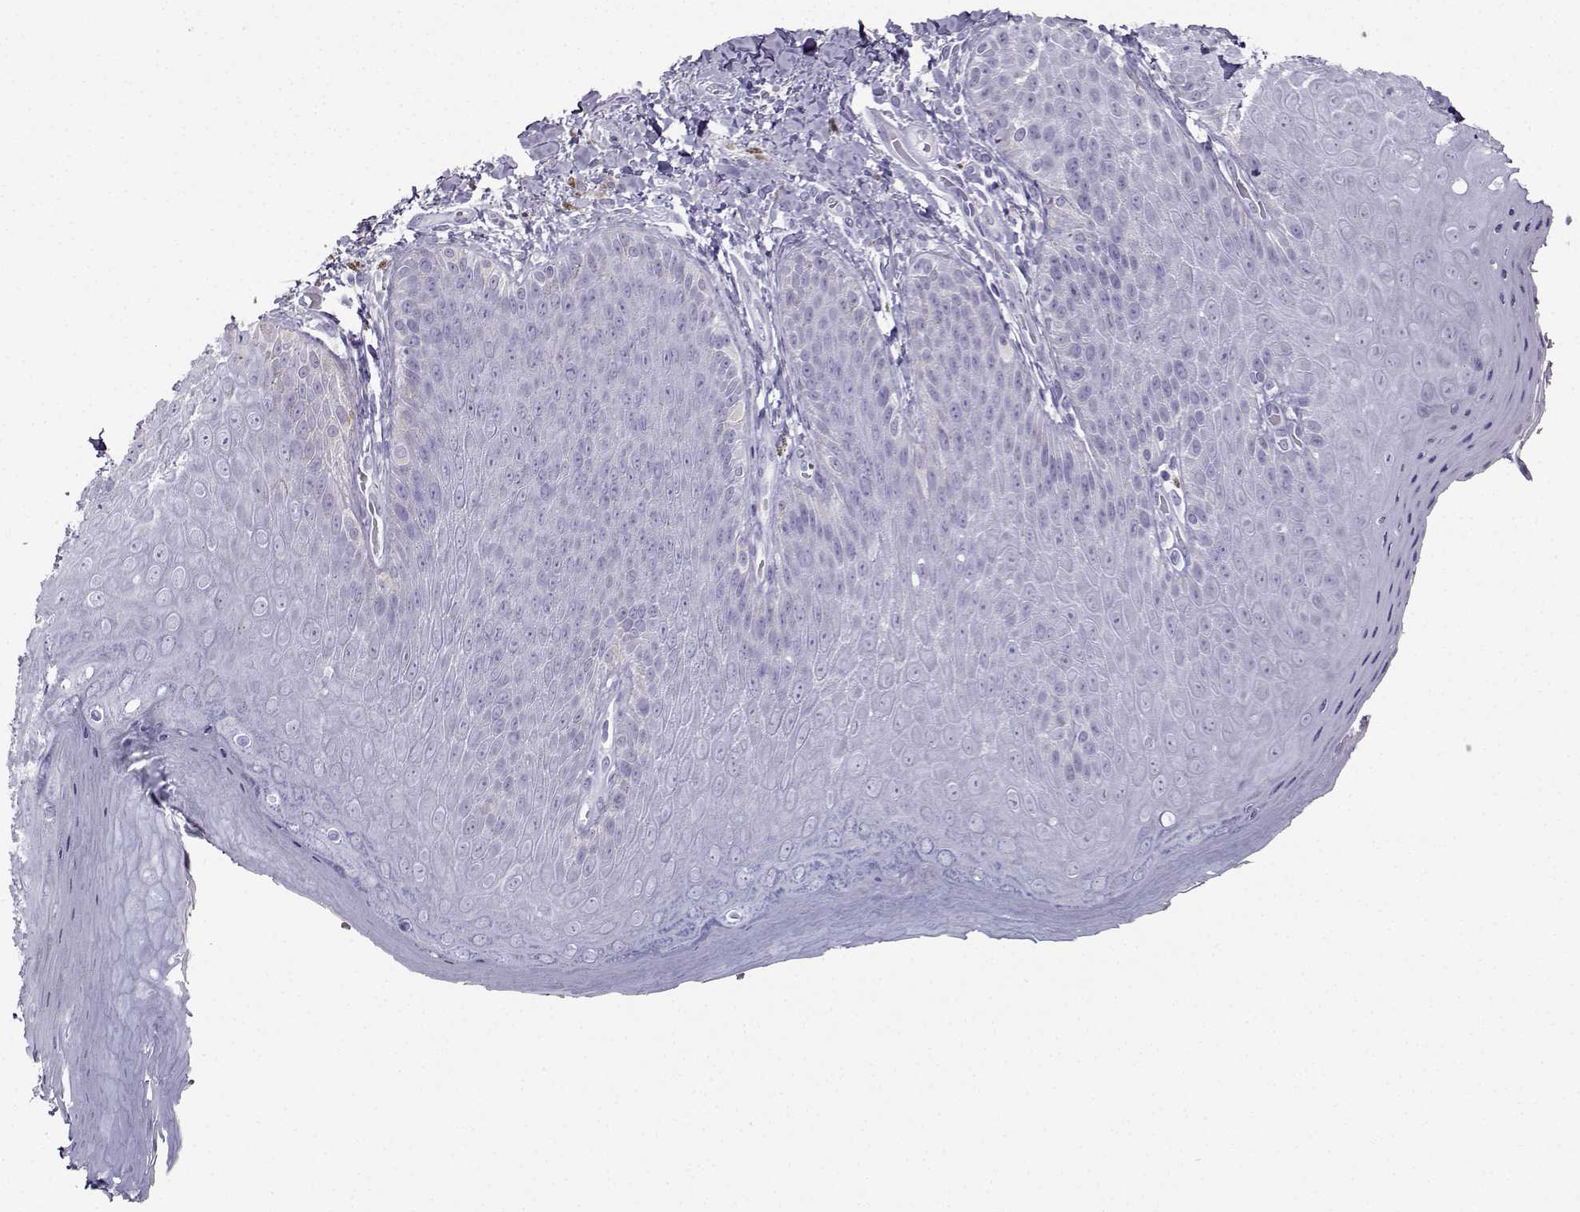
{"staining": {"intensity": "negative", "quantity": "none", "location": "none"}, "tissue": "skin", "cell_type": "Epidermal cells", "image_type": "normal", "snomed": [{"axis": "morphology", "description": "Normal tissue, NOS"}, {"axis": "topography", "description": "Anal"}], "caption": "Protein analysis of normal skin displays no significant staining in epidermal cells. (Brightfield microscopy of DAB immunohistochemistry (IHC) at high magnification).", "gene": "FBXO24", "patient": {"sex": "male", "age": 53}}